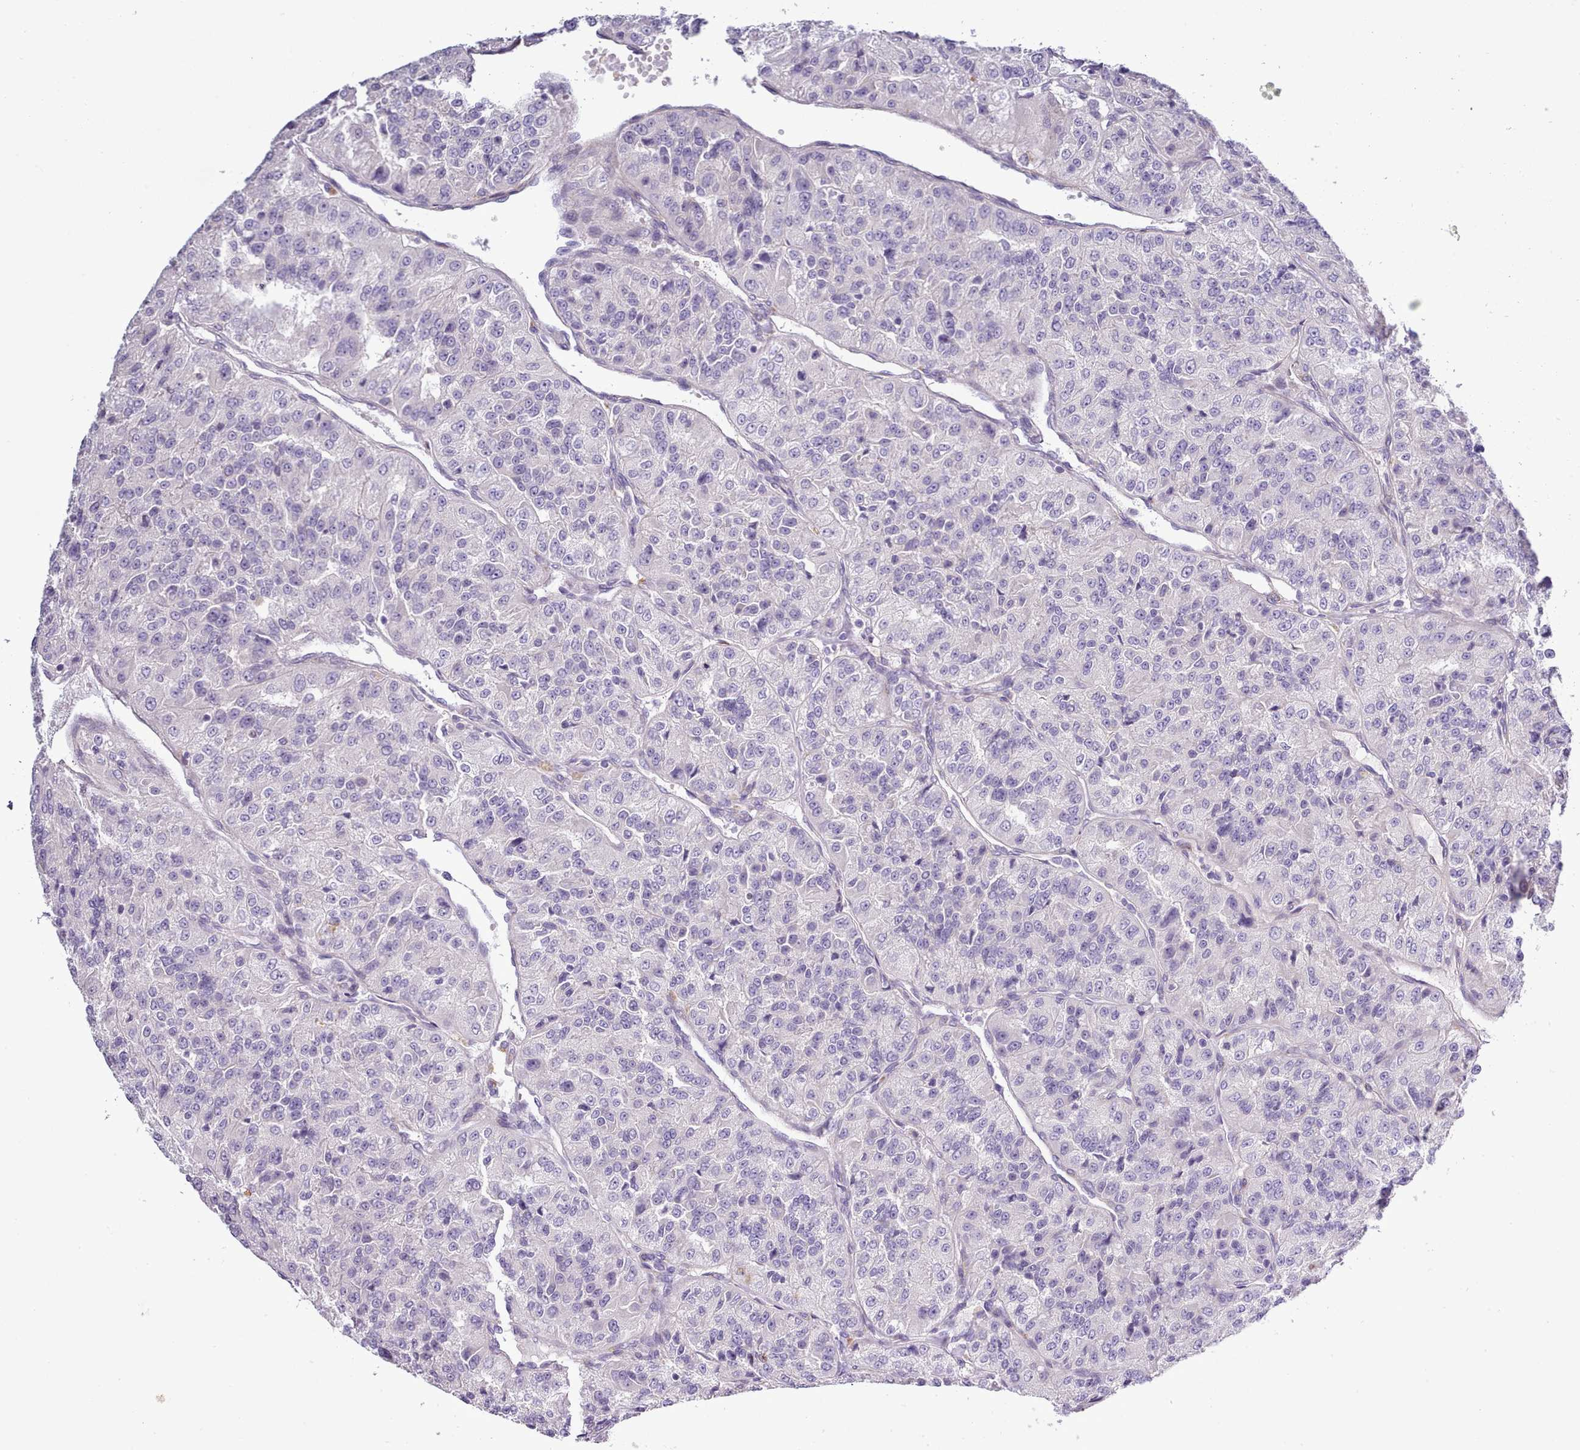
{"staining": {"intensity": "negative", "quantity": "none", "location": "none"}, "tissue": "renal cancer", "cell_type": "Tumor cells", "image_type": "cancer", "snomed": [{"axis": "morphology", "description": "Adenocarcinoma, NOS"}, {"axis": "topography", "description": "Kidney"}], "caption": "DAB (3,3'-diaminobenzidine) immunohistochemical staining of renal adenocarcinoma shows no significant positivity in tumor cells.", "gene": "SETX", "patient": {"sex": "female", "age": 63}}